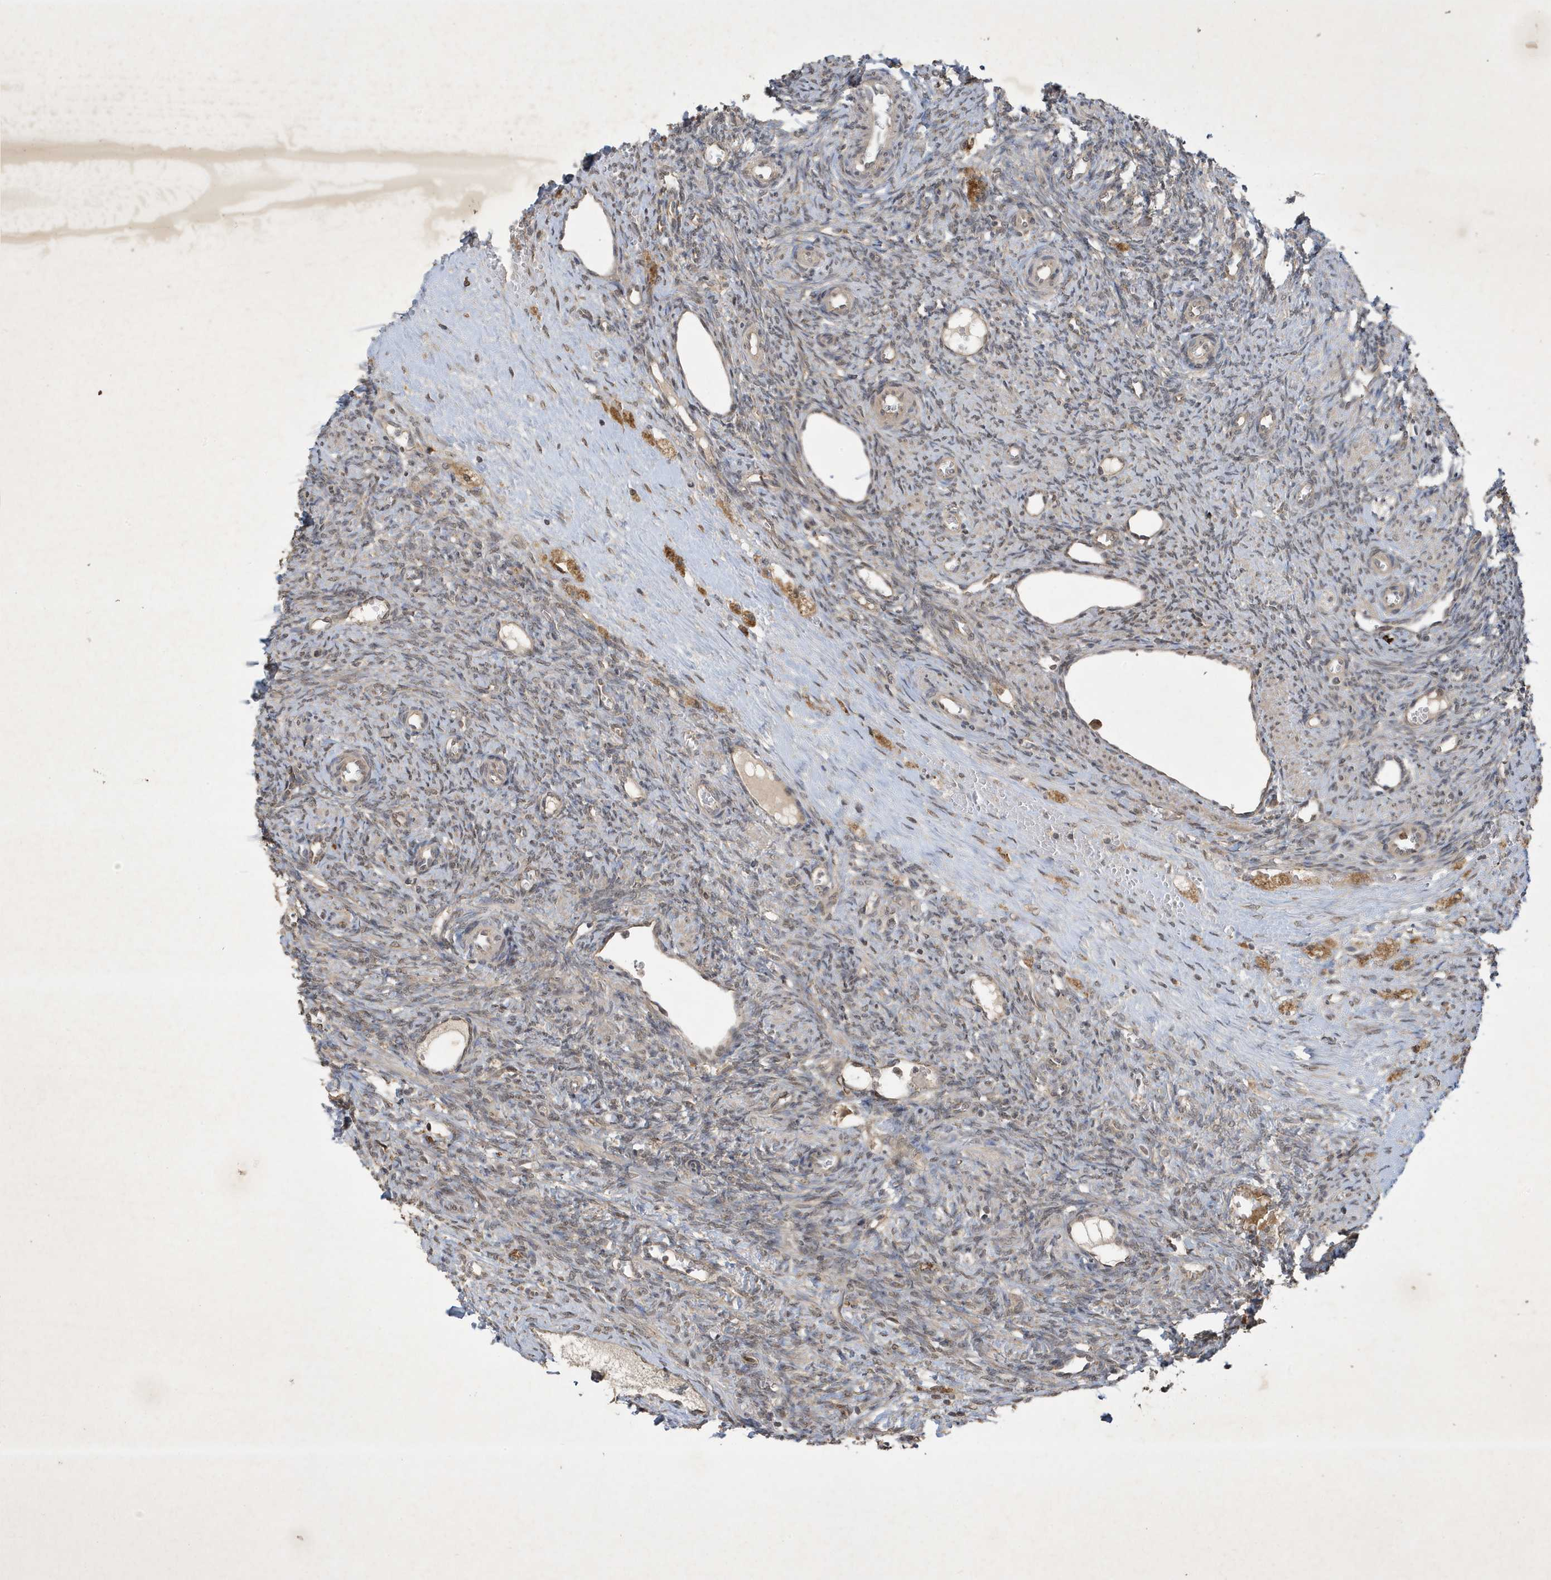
{"staining": {"intensity": "moderate", "quantity": ">75%", "location": "cytoplasmic/membranous"}, "tissue": "ovary", "cell_type": "Follicle cells", "image_type": "normal", "snomed": [{"axis": "morphology", "description": "Normal tissue, NOS"}, {"axis": "topography", "description": "Ovary"}], "caption": "Immunohistochemical staining of normal human ovary reveals moderate cytoplasmic/membranous protein staining in approximately >75% of follicle cells. The protein of interest is stained brown, and the nuclei are stained in blue (DAB IHC with brightfield microscopy, high magnification).", "gene": "STX10", "patient": {"sex": "female", "age": 41}}